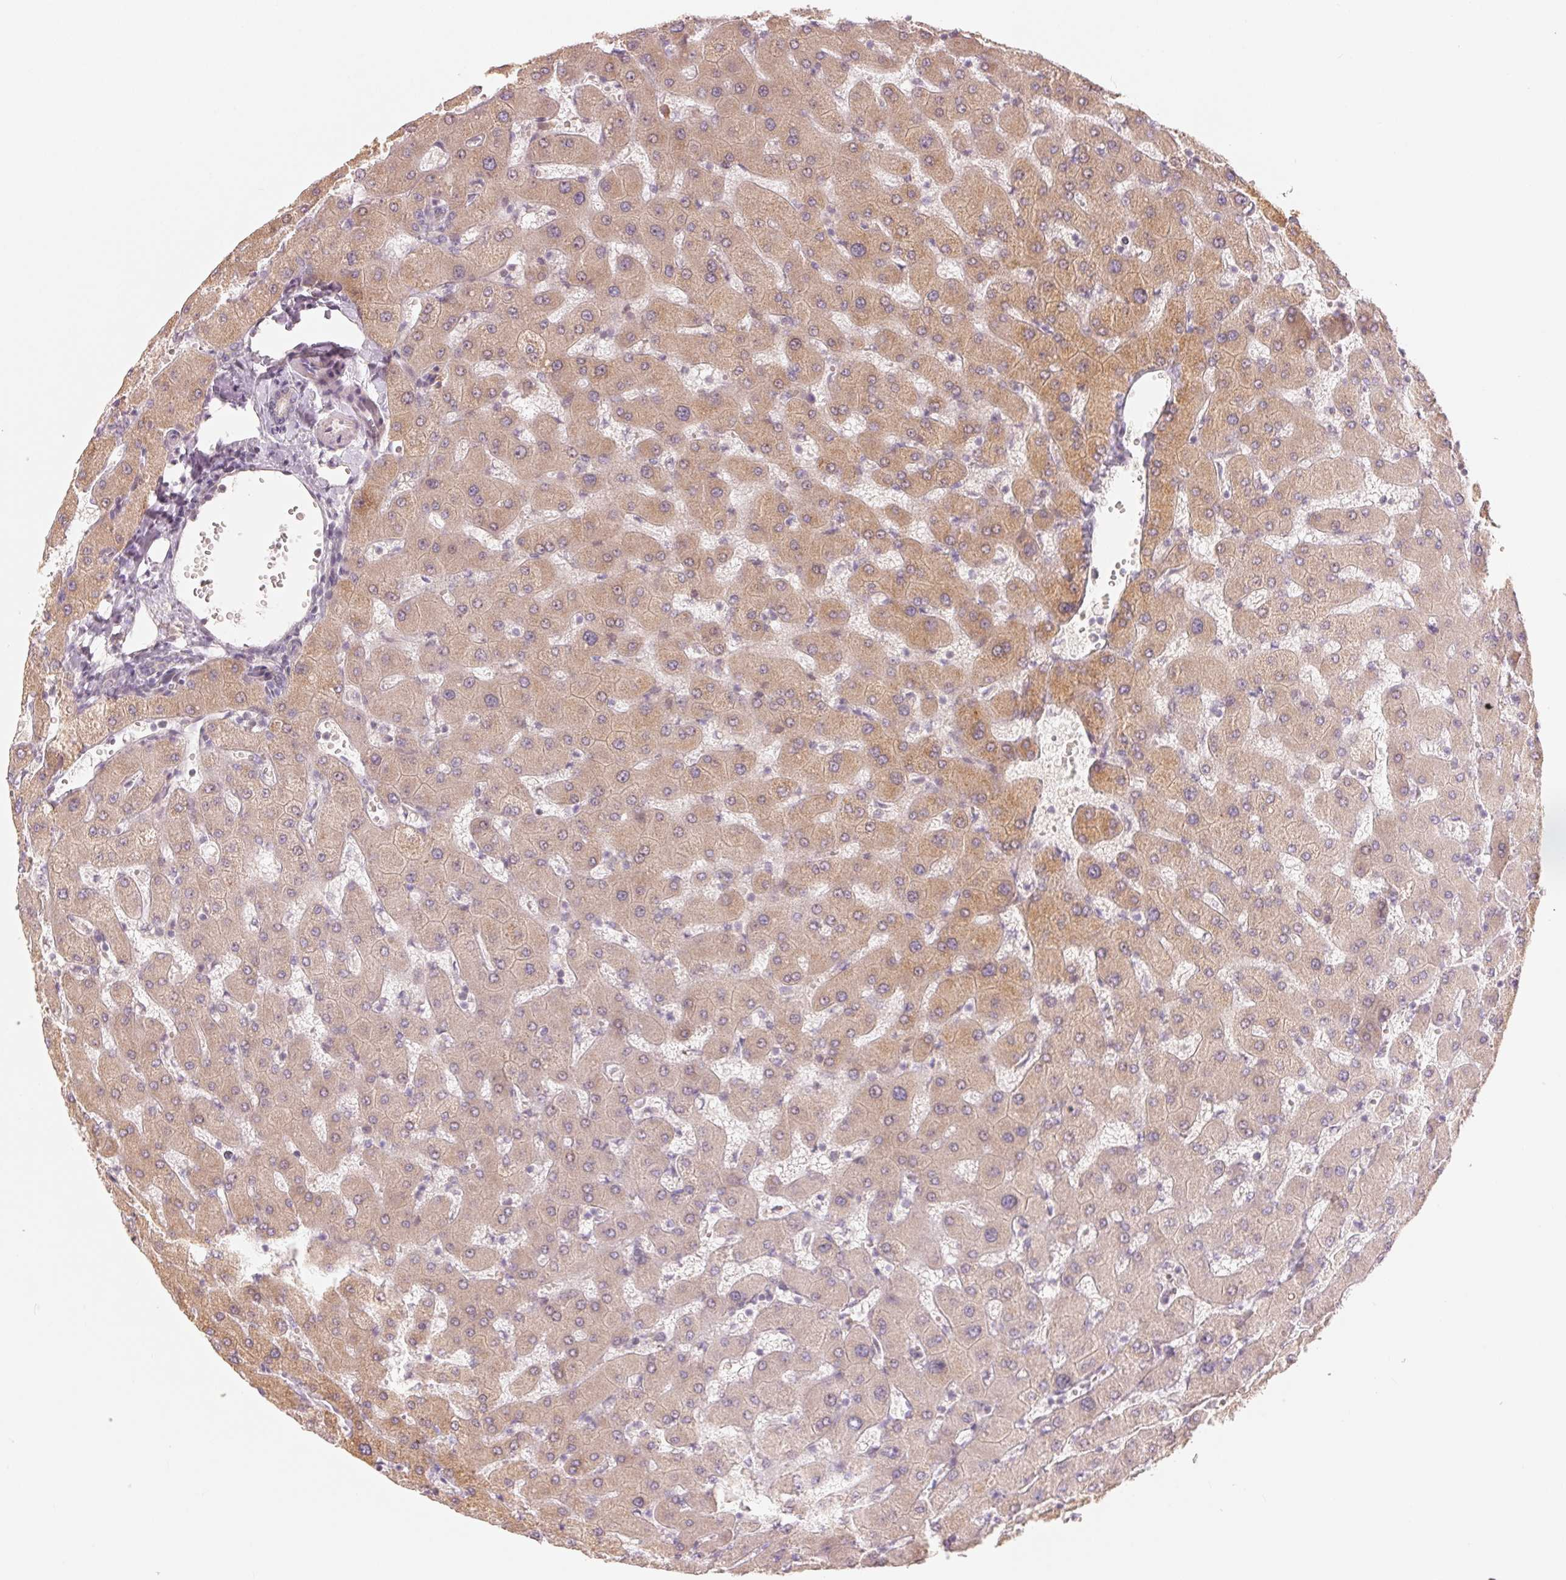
{"staining": {"intensity": "weak", "quantity": "25%-75%", "location": "cytoplasmic/membranous"}, "tissue": "liver", "cell_type": "Cholangiocytes", "image_type": "normal", "snomed": [{"axis": "morphology", "description": "Normal tissue, NOS"}, {"axis": "topography", "description": "Liver"}], "caption": "A micrograph showing weak cytoplasmic/membranous expression in about 25%-75% of cholangiocytes in unremarkable liver, as visualized by brown immunohistochemical staining.", "gene": "DENND2C", "patient": {"sex": "female", "age": 63}}